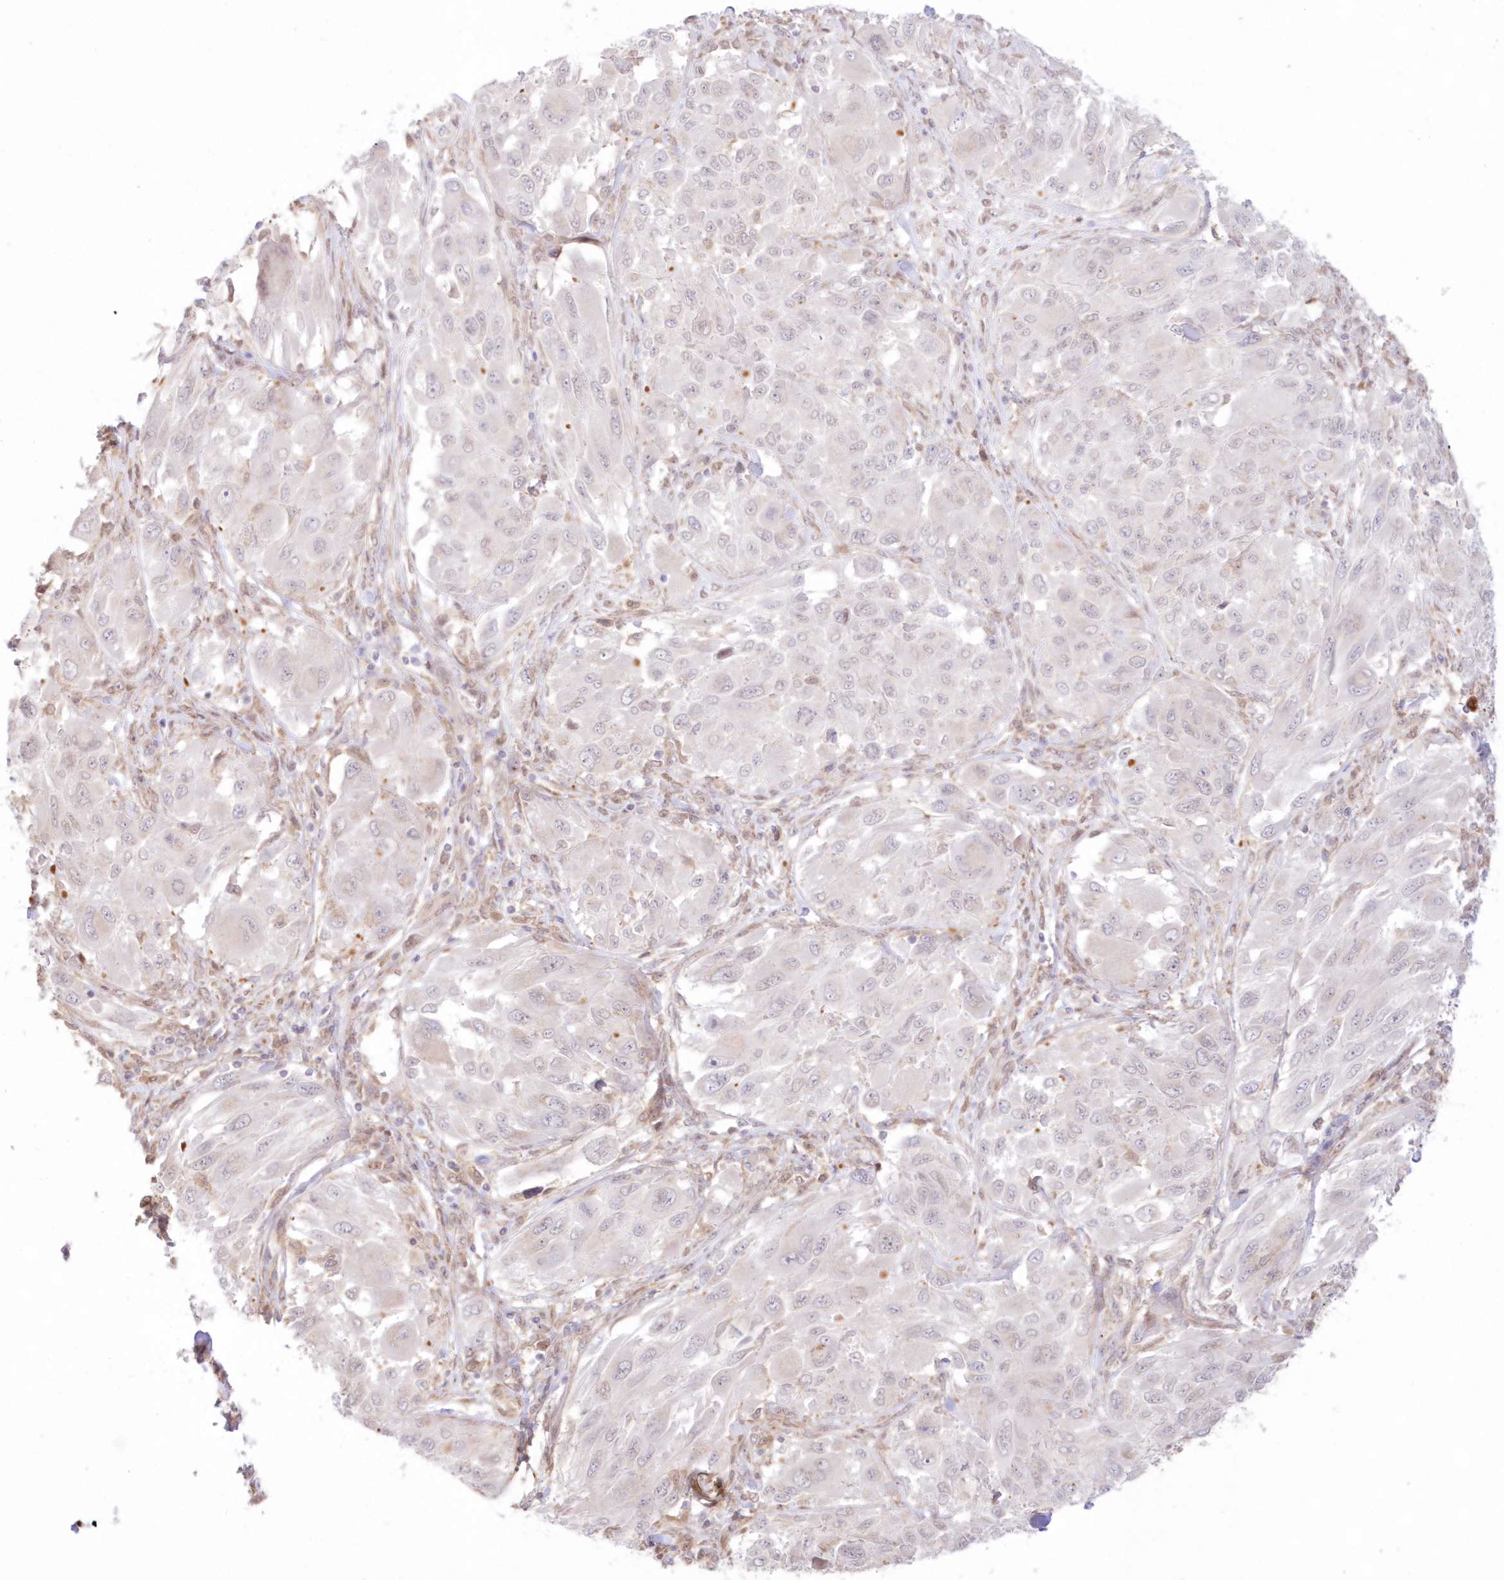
{"staining": {"intensity": "negative", "quantity": "none", "location": "none"}, "tissue": "melanoma", "cell_type": "Tumor cells", "image_type": "cancer", "snomed": [{"axis": "morphology", "description": "Malignant melanoma, NOS"}, {"axis": "topography", "description": "Skin"}], "caption": "DAB (3,3'-diaminobenzidine) immunohistochemical staining of malignant melanoma demonstrates no significant expression in tumor cells.", "gene": "RNPEP", "patient": {"sex": "female", "age": 91}}